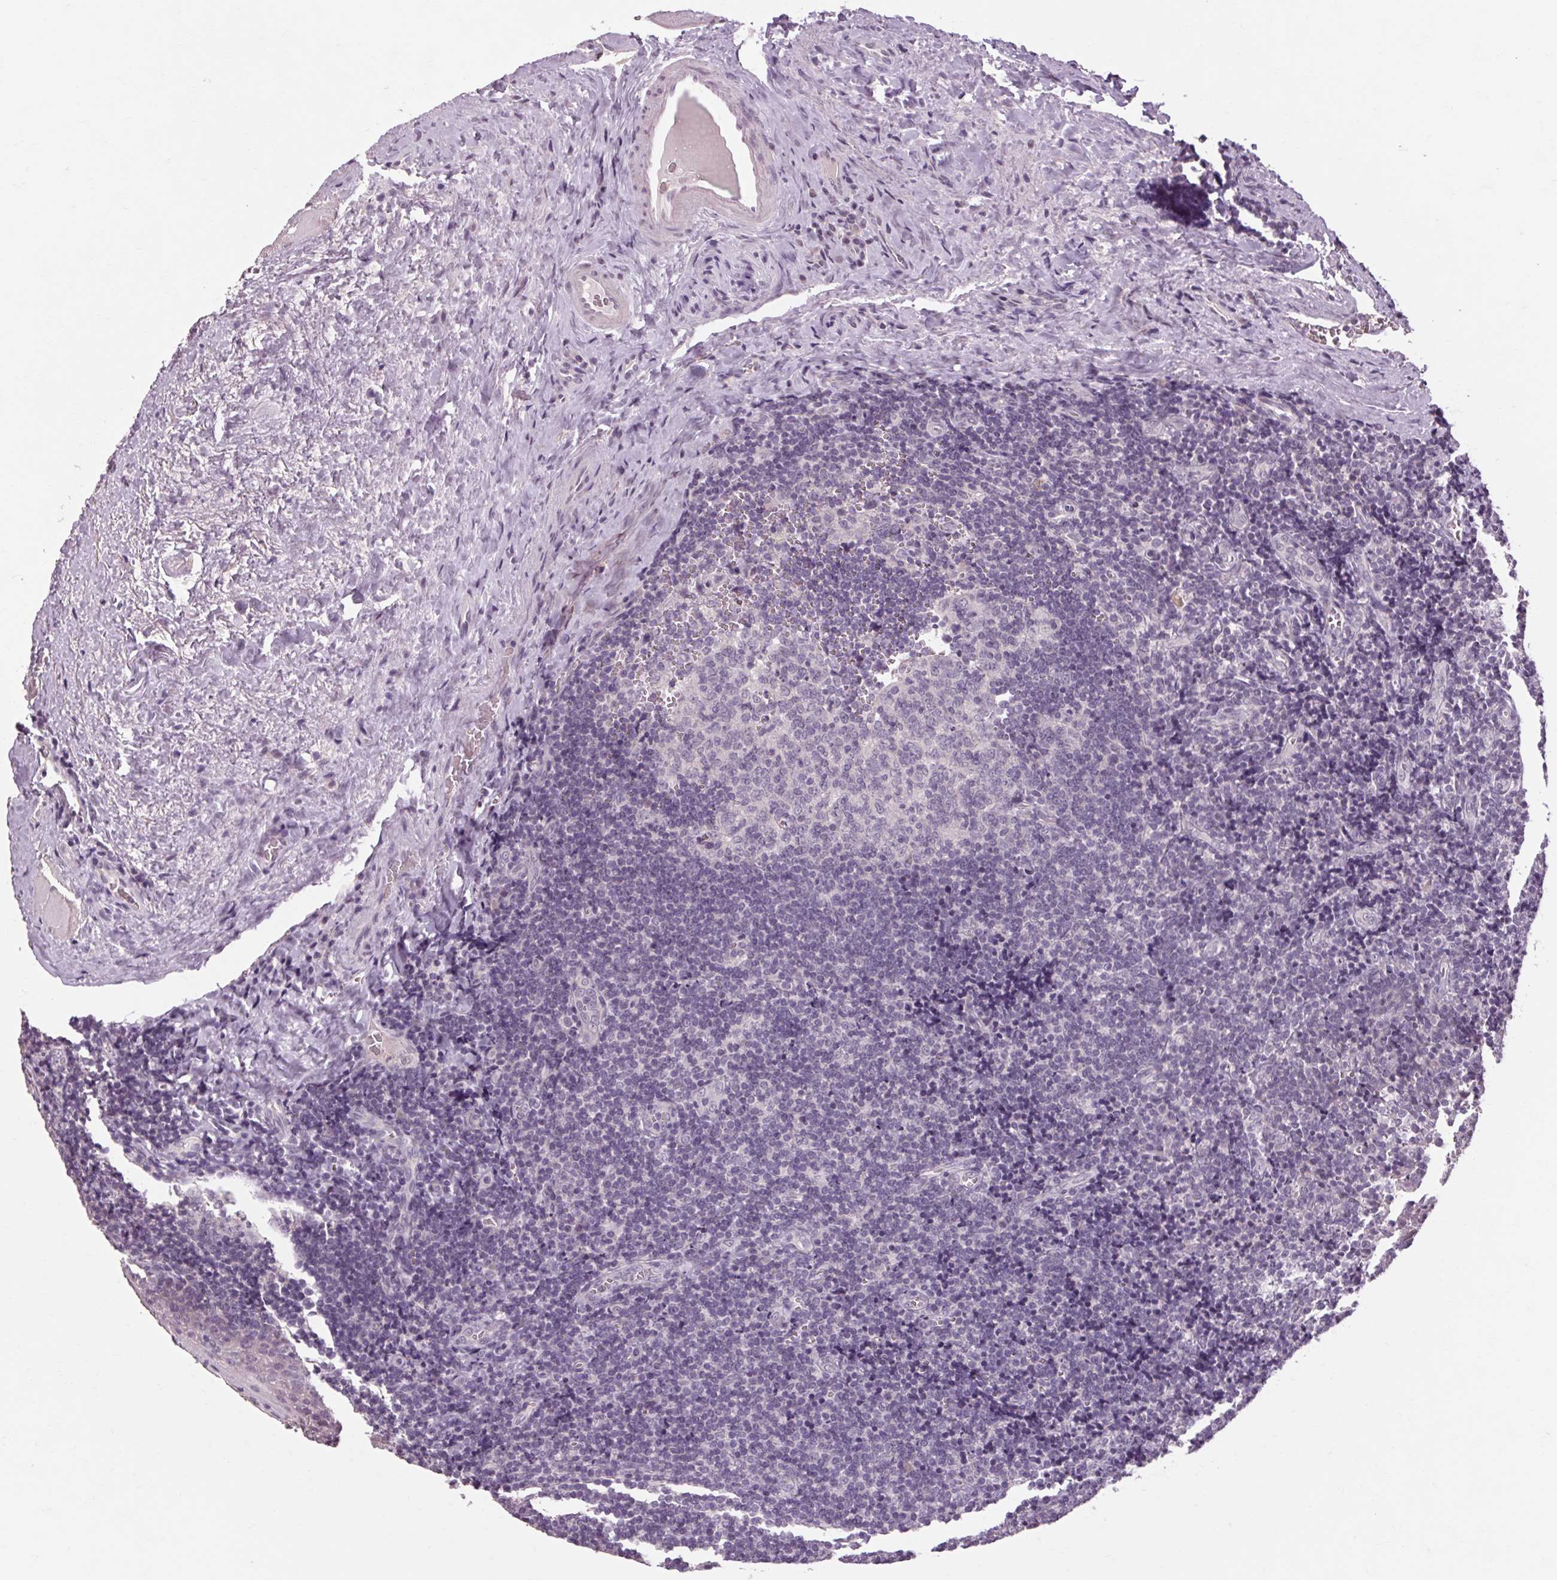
{"staining": {"intensity": "negative", "quantity": "none", "location": "none"}, "tissue": "tonsil", "cell_type": "Germinal center cells", "image_type": "normal", "snomed": [{"axis": "morphology", "description": "Normal tissue, NOS"}, {"axis": "morphology", "description": "Inflammation, NOS"}, {"axis": "topography", "description": "Tonsil"}], "caption": "The image reveals no staining of germinal center cells in benign tonsil. The staining is performed using DAB (3,3'-diaminobenzidine) brown chromogen with nuclei counter-stained in using hematoxylin.", "gene": "POMC", "patient": {"sex": "female", "age": 31}}